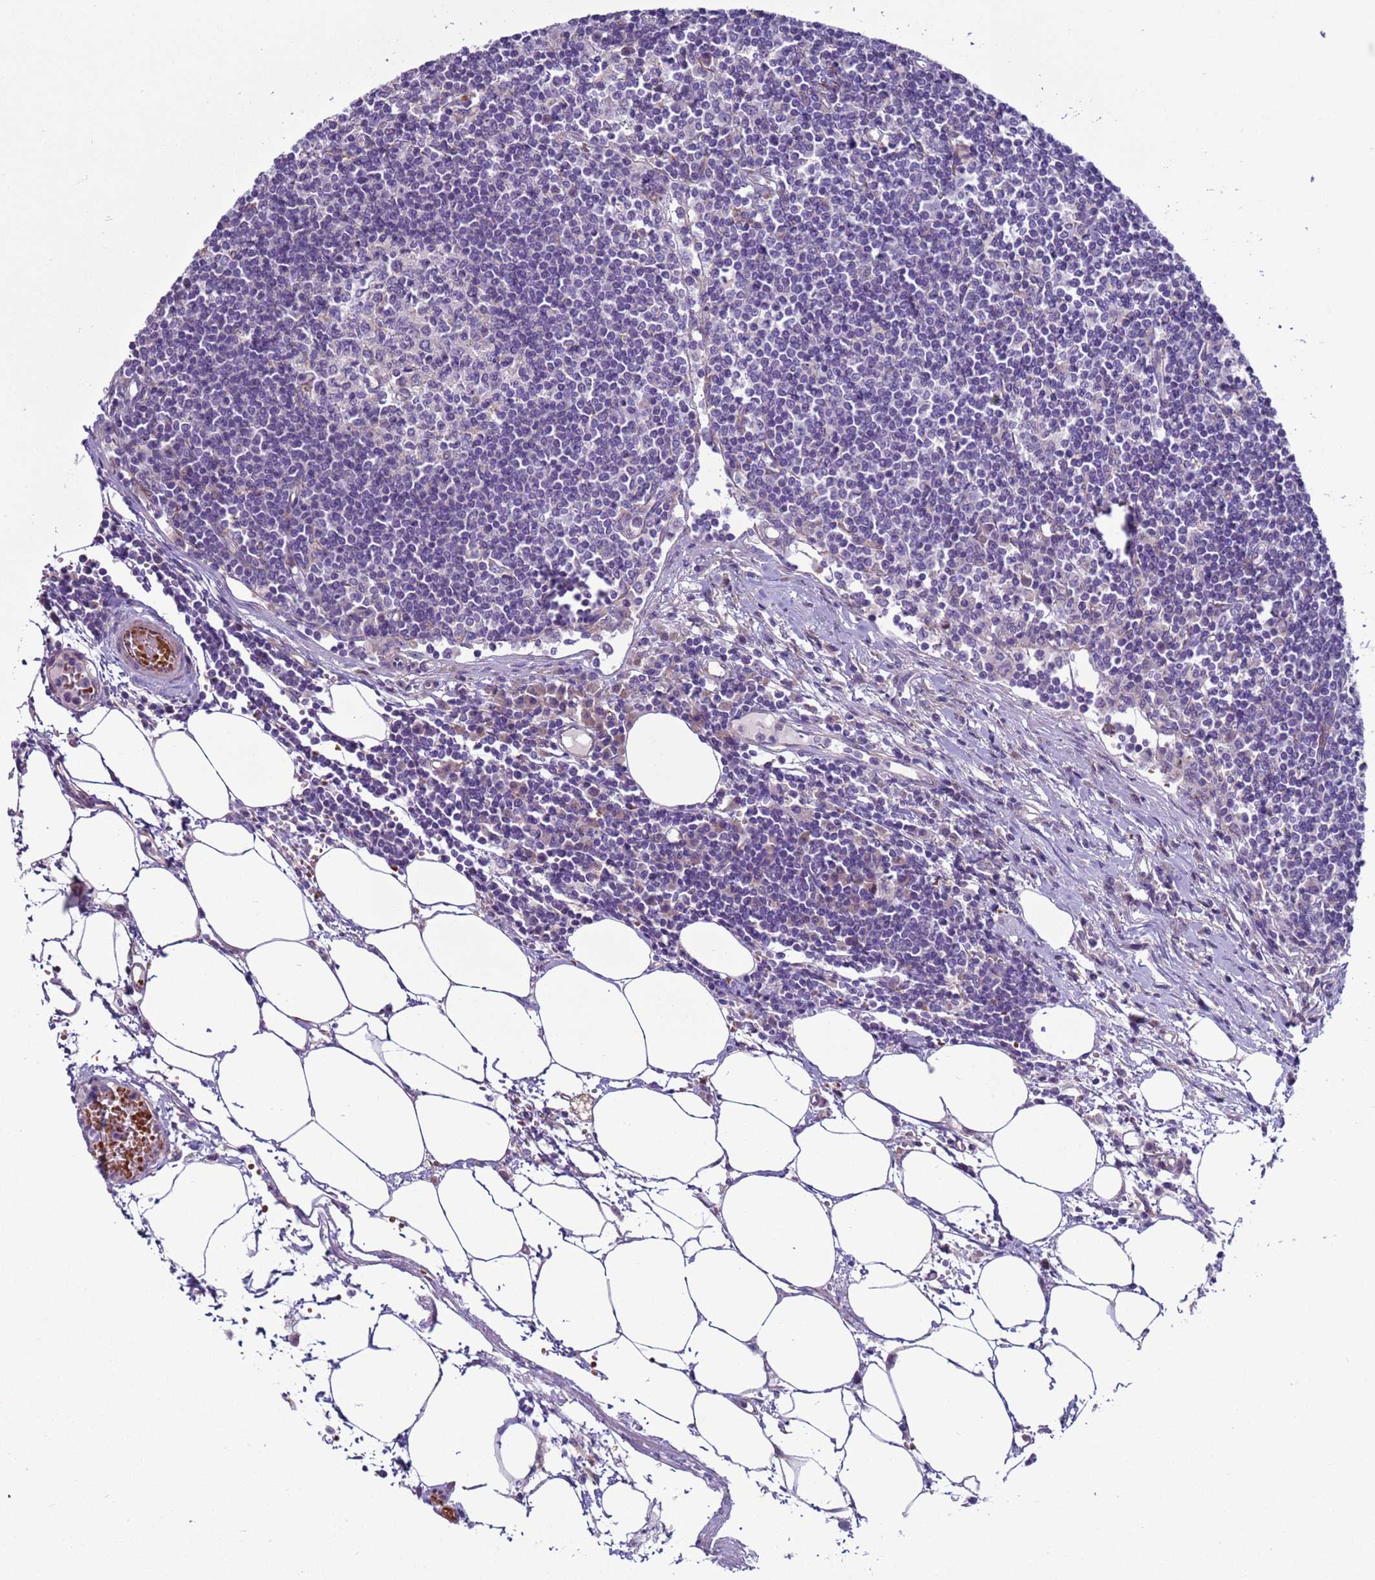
{"staining": {"intensity": "negative", "quantity": "none", "location": "none"}, "tissue": "lymph node", "cell_type": "Germinal center cells", "image_type": "normal", "snomed": [{"axis": "morphology", "description": "Adenocarcinoma, NOS"}, {"axis": "topography", "description": "Lymph node"}], "caption": "High magnification brightfield microscopy of normal lymph node stained with DAB (3,3'-diaminobenzidine) (brown) and counterstained with hematoxylin (blue): germinal center cells show no significant positivity.", "gene": "ABHD17B", "patient": {"sex": "female", "age": 62}}